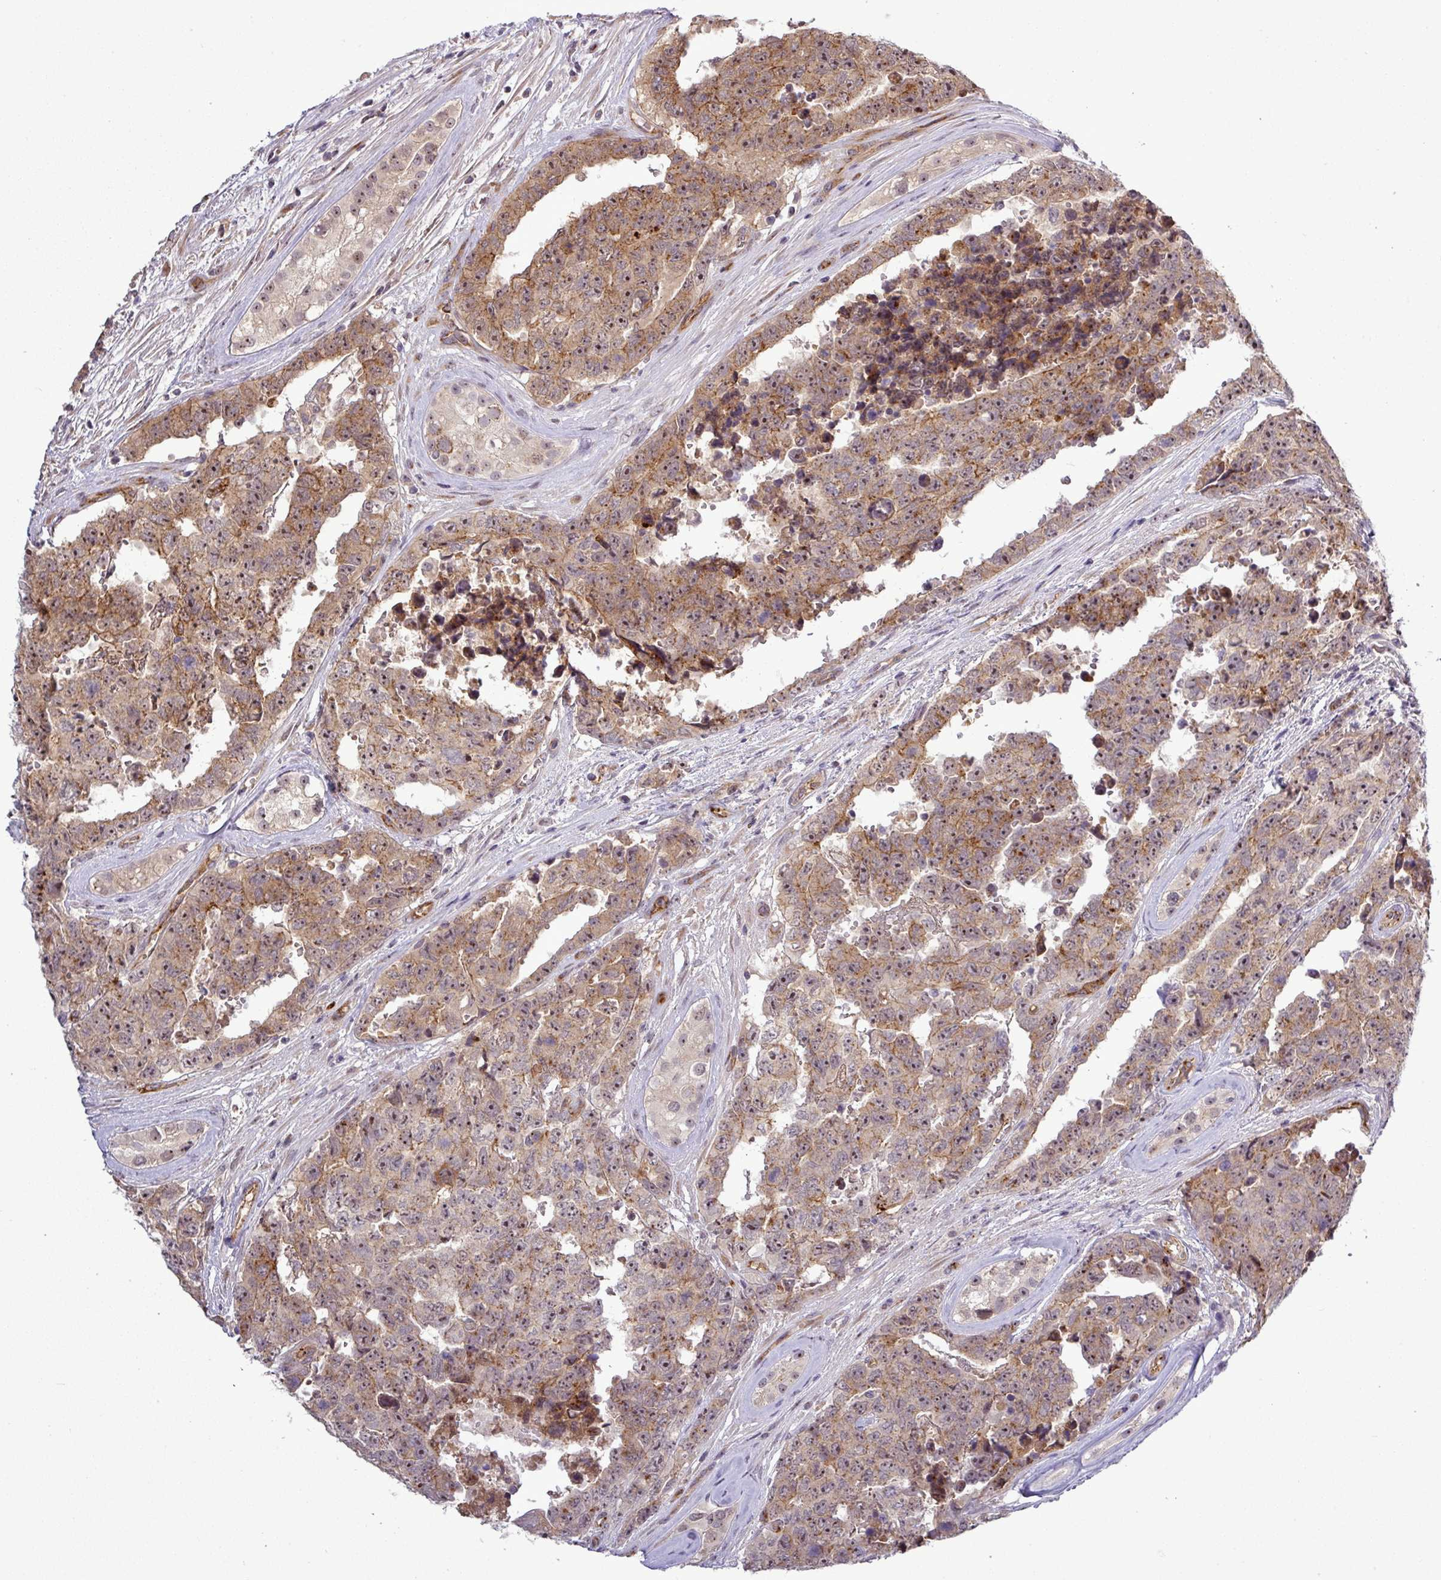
{"staining": {"intensity": "moderate", "quantity": ">75%", "location": "cytoplasmic/membranous,nuclear"}, "tissue": "testis cancer", "cell_type": "Tumor cells", "image_type": "cancer", "snomed": [{"axis": "morphology", "description": "Normal tissue, NOS"}, {"axis": "morphology", "description": "Carcinoma, Embryonal, NOS"}, {"axis": "topography", "description": "Testis"}, {"axis": "topography", "description": "Epididymis"}], "caption": "An immunohistochemistry (IHC) histopathology image of tumor tissue is shown. Protein staining in brown highlights moderate cytoplasmic/membranous and nuclear positivity in embryonal carcinoma (testis) within tumor cells.", "gene": "PCDH1", "patient": {"sex": "male", "age": 25}}